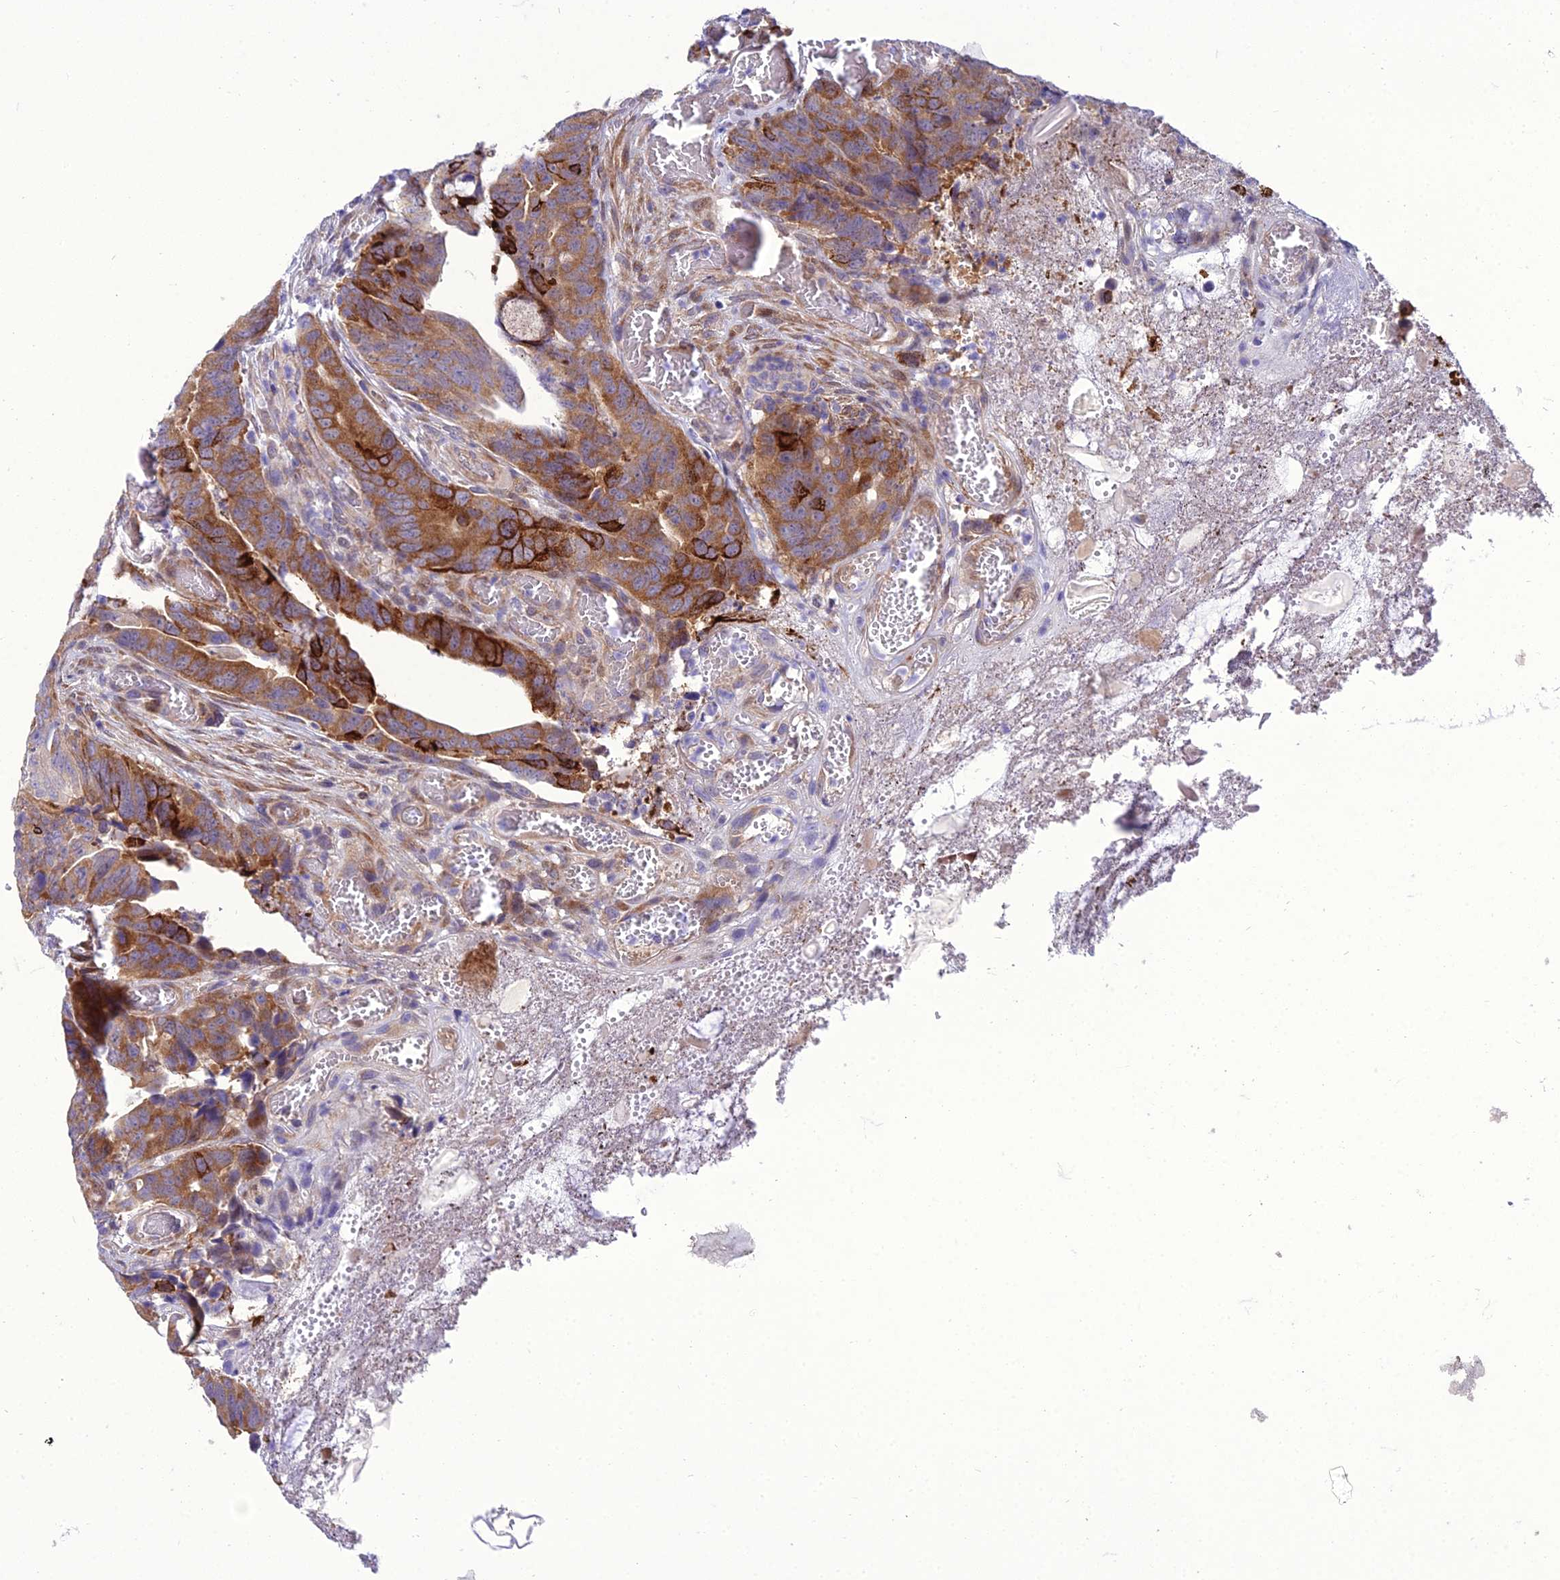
{"staining": {"intensity": "strong", "quantity": "25%-75%", "location": "cytoplasmic/membranous"}, "tissue": "colorectal cancer", "cell_type": "Tumor cells", "image_type": "cancer", "snomed": [{"axis": "morphology", "description": "Adenocarcinoma, NOS"}, {"axis": "topography", "description": "Colon"}], "caption": "Colorectal adenocarcinoma stained with a protein marker demonstrates strong staining in tumor cells.", "gene": "GAB4", "patient": {"sex": "female", "age": 82}}